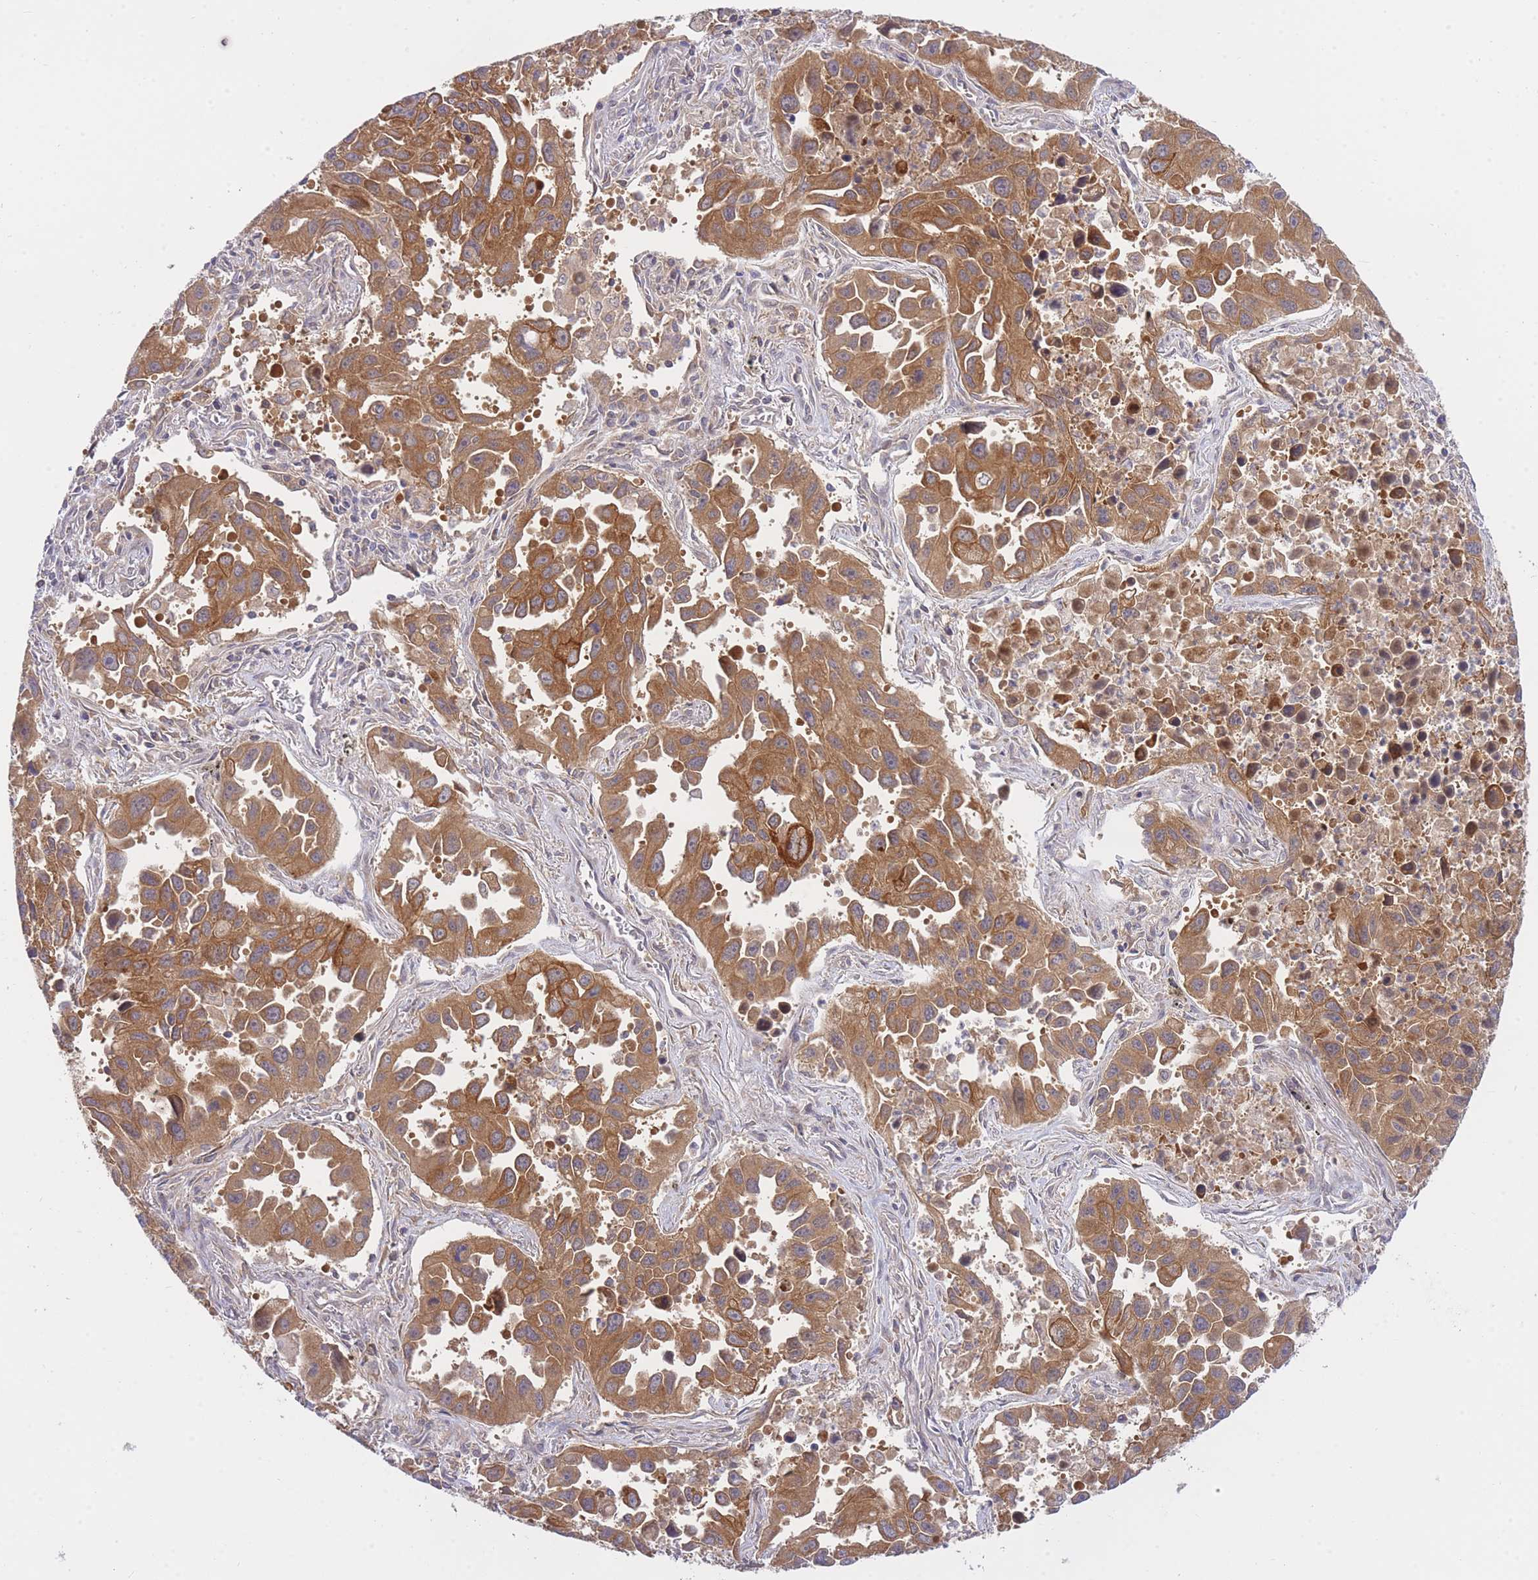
{"staining": {"intensity": "strong", "quantity": ">75%", "location": "cytoplasmic/membranous"}, "tissue": "lung cancer", "cell_type": "Tumor cells", "image_type": "cancer", "snomed": [{"axis": "morphology", "description": "Adenocarcinoma, NOS"}, {"axis": "topography", "description": "Lung"}], "caption": "The image demonstrates immunohistochemical staining of adenocarcinoma (lung). There is strong cytoplasmic/membranous expression is appreciated in approximately >75% of tumor cells.", "gene": "EIF2B2", "patient": {"sex": "male", "age": 66}}